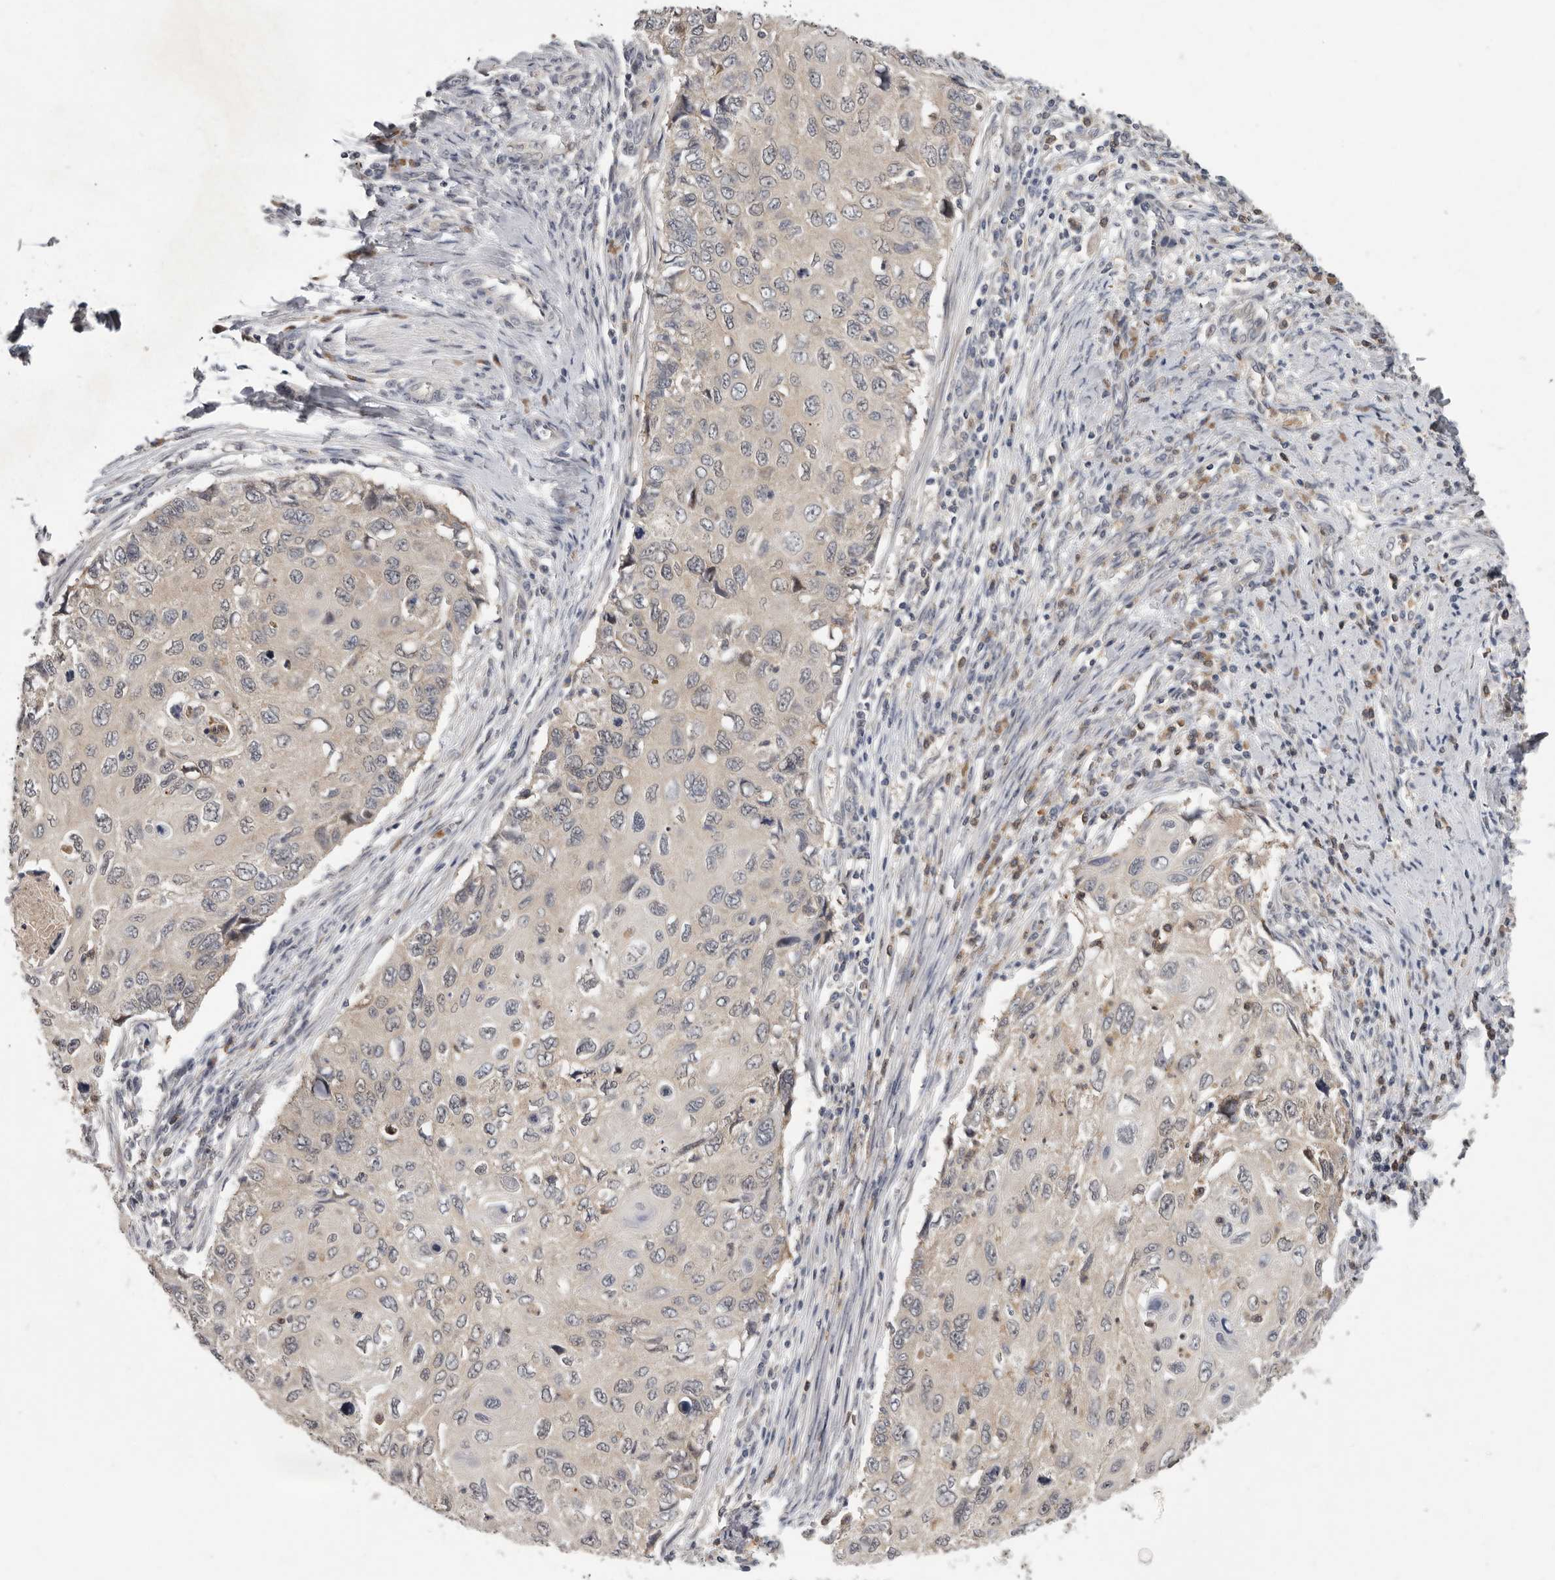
{"staining": {"intensity": "weak", "quantity": "<25%", "location": "cytoplasmic/membranous"}, "tissue": "cervical cancer", "cell_type": "Tumor cells", "image_type": "cancer", "snomed": [{"axis": "morphology", "description": "Squamous cell carcinoma, NOS"}, {"axis": "topography", "description": "Cervix"}], "caption": "A high-resolution photomicrograph shows immunohistochemistry staining of squamous cell carcinoma (cervical), which displays no significant expression in tumor cells.", "gene": "RALGPS2", "patient": {"sex": "female", "age": 70}}